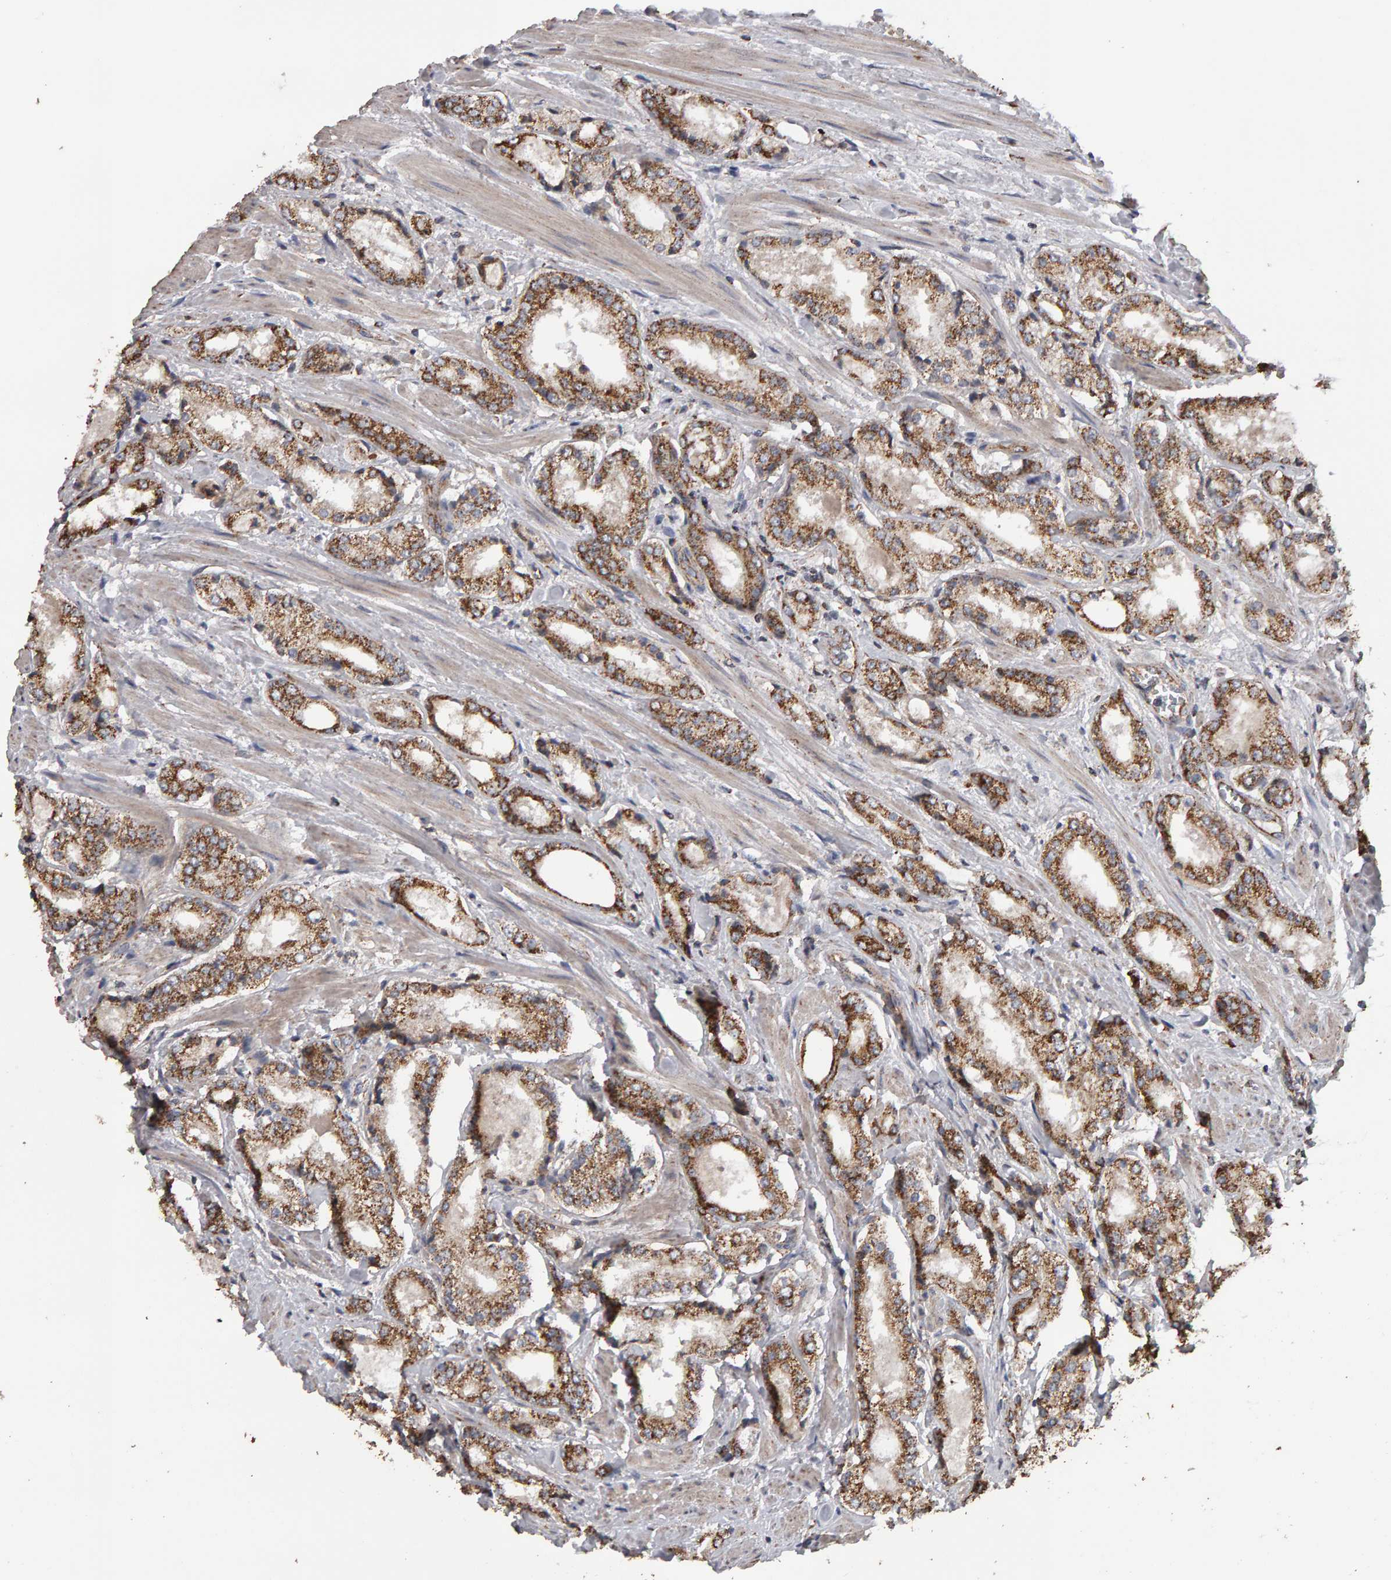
{"staining": {"intensity": "moderate", "quantity": ">75%", "location": "cytoplasmic/membranous"}, "tissue": "prostate cancer", "cell_type": "Tumor cells", "image_type": "cancer", "snomed": [{"axis": "morphology", "description": "Adenocarcinoma, Low grade"}, {"axis": "topography", "description": "Prostate"}], "caption": "Protein staining reveals moderate cytoplasmic/membranous expression in about >75% of tumor cells in prostate cancer (low-grade adenocarcinoma). The staining was performed using DAB to visualize the protein expression in brown, while the nuclei were stained in blue with hematoxylin (Magnification: 20x).", "gene": "TOM1L1", "patient": {"sex": "male", "age": 62}}